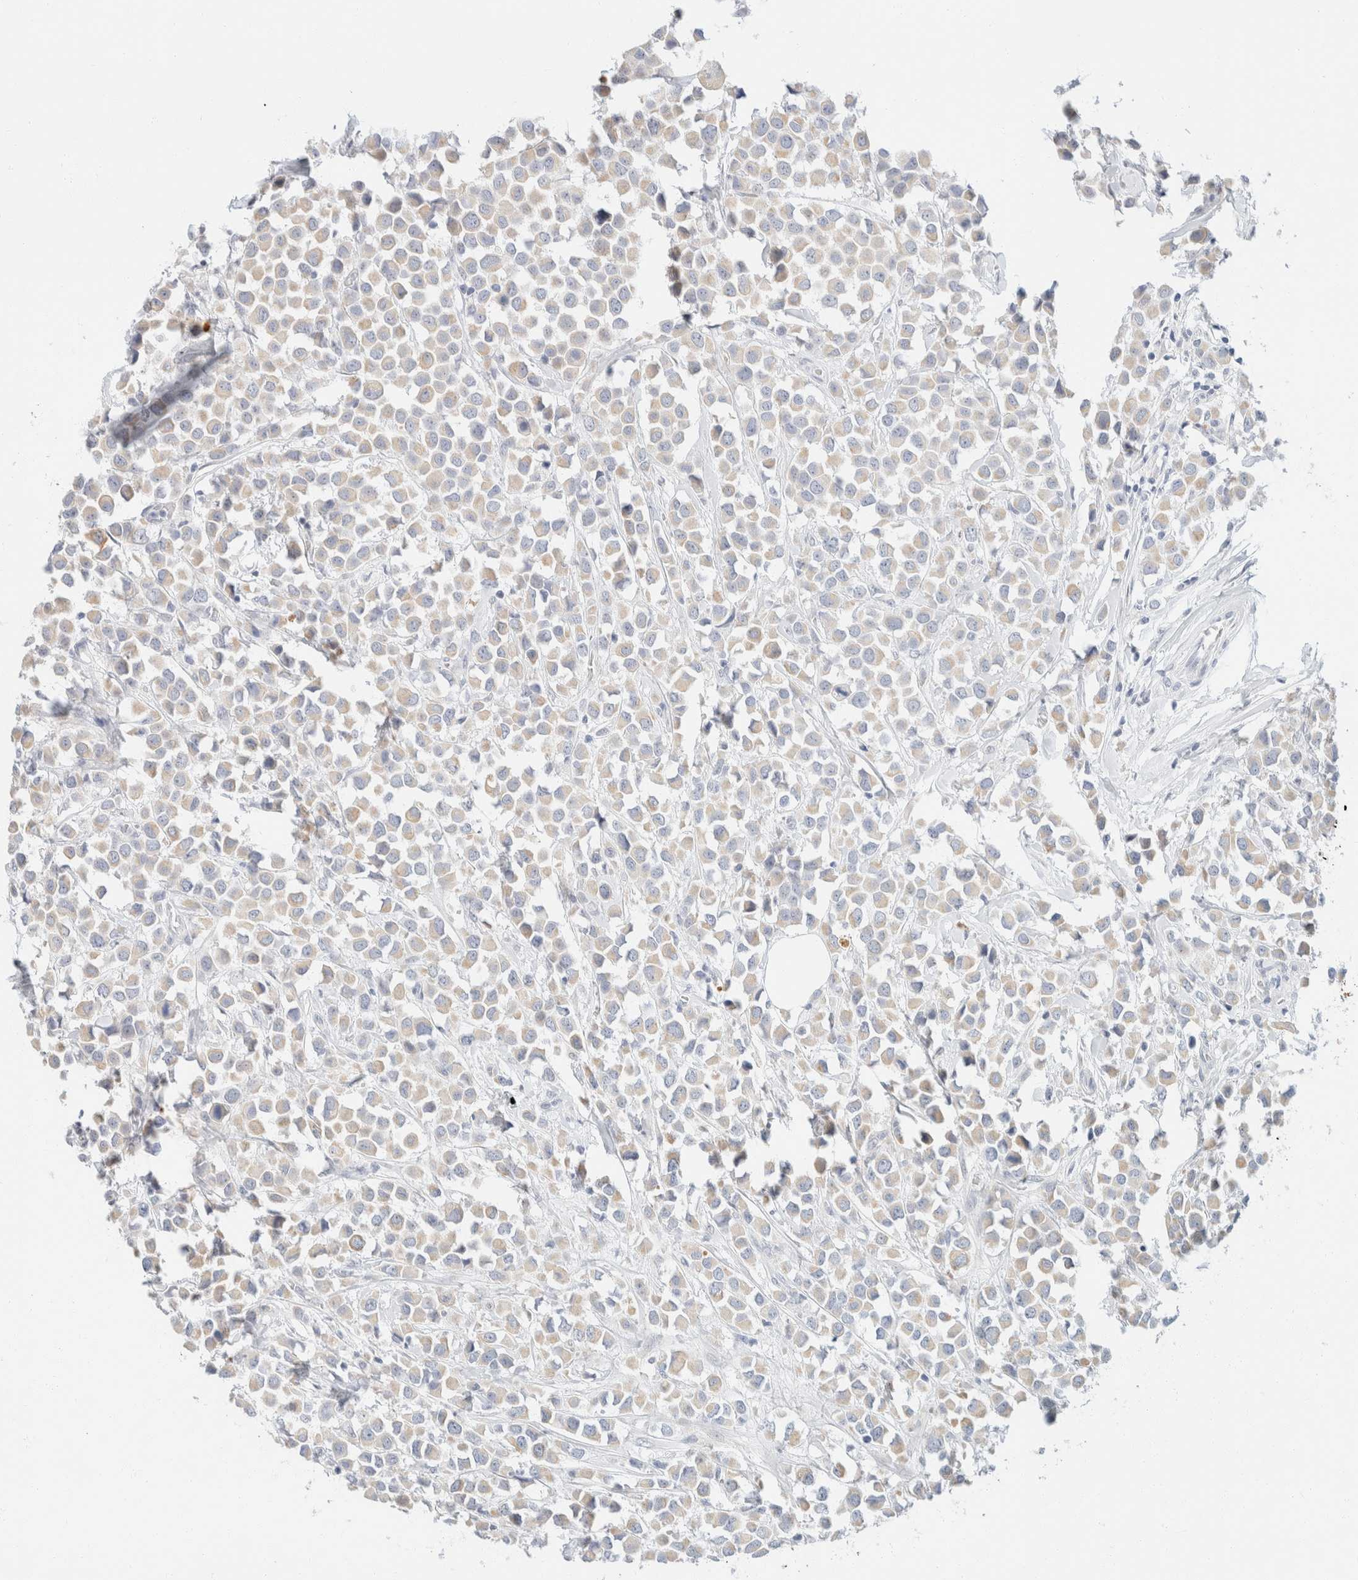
{"staining": {"intensity": "weak", "quantity": "<25%", "location": "cytoplasmic/membranous"}, "tissue": "breast cancer", "cell_type": "Tumor cells", "image_type": "cancer", "snomed": [{"axis": "morphology", "description": "Duct carcinoma"}, {"axis": "topography", "description": "Breast"}], "caption": "Immunohistochemical staining of human invasive ductal carcinoma (breast) reveals no significant staining in tumor cells.", "gene": "KRT20", "patient": {"sex": "female", "age": 61}}